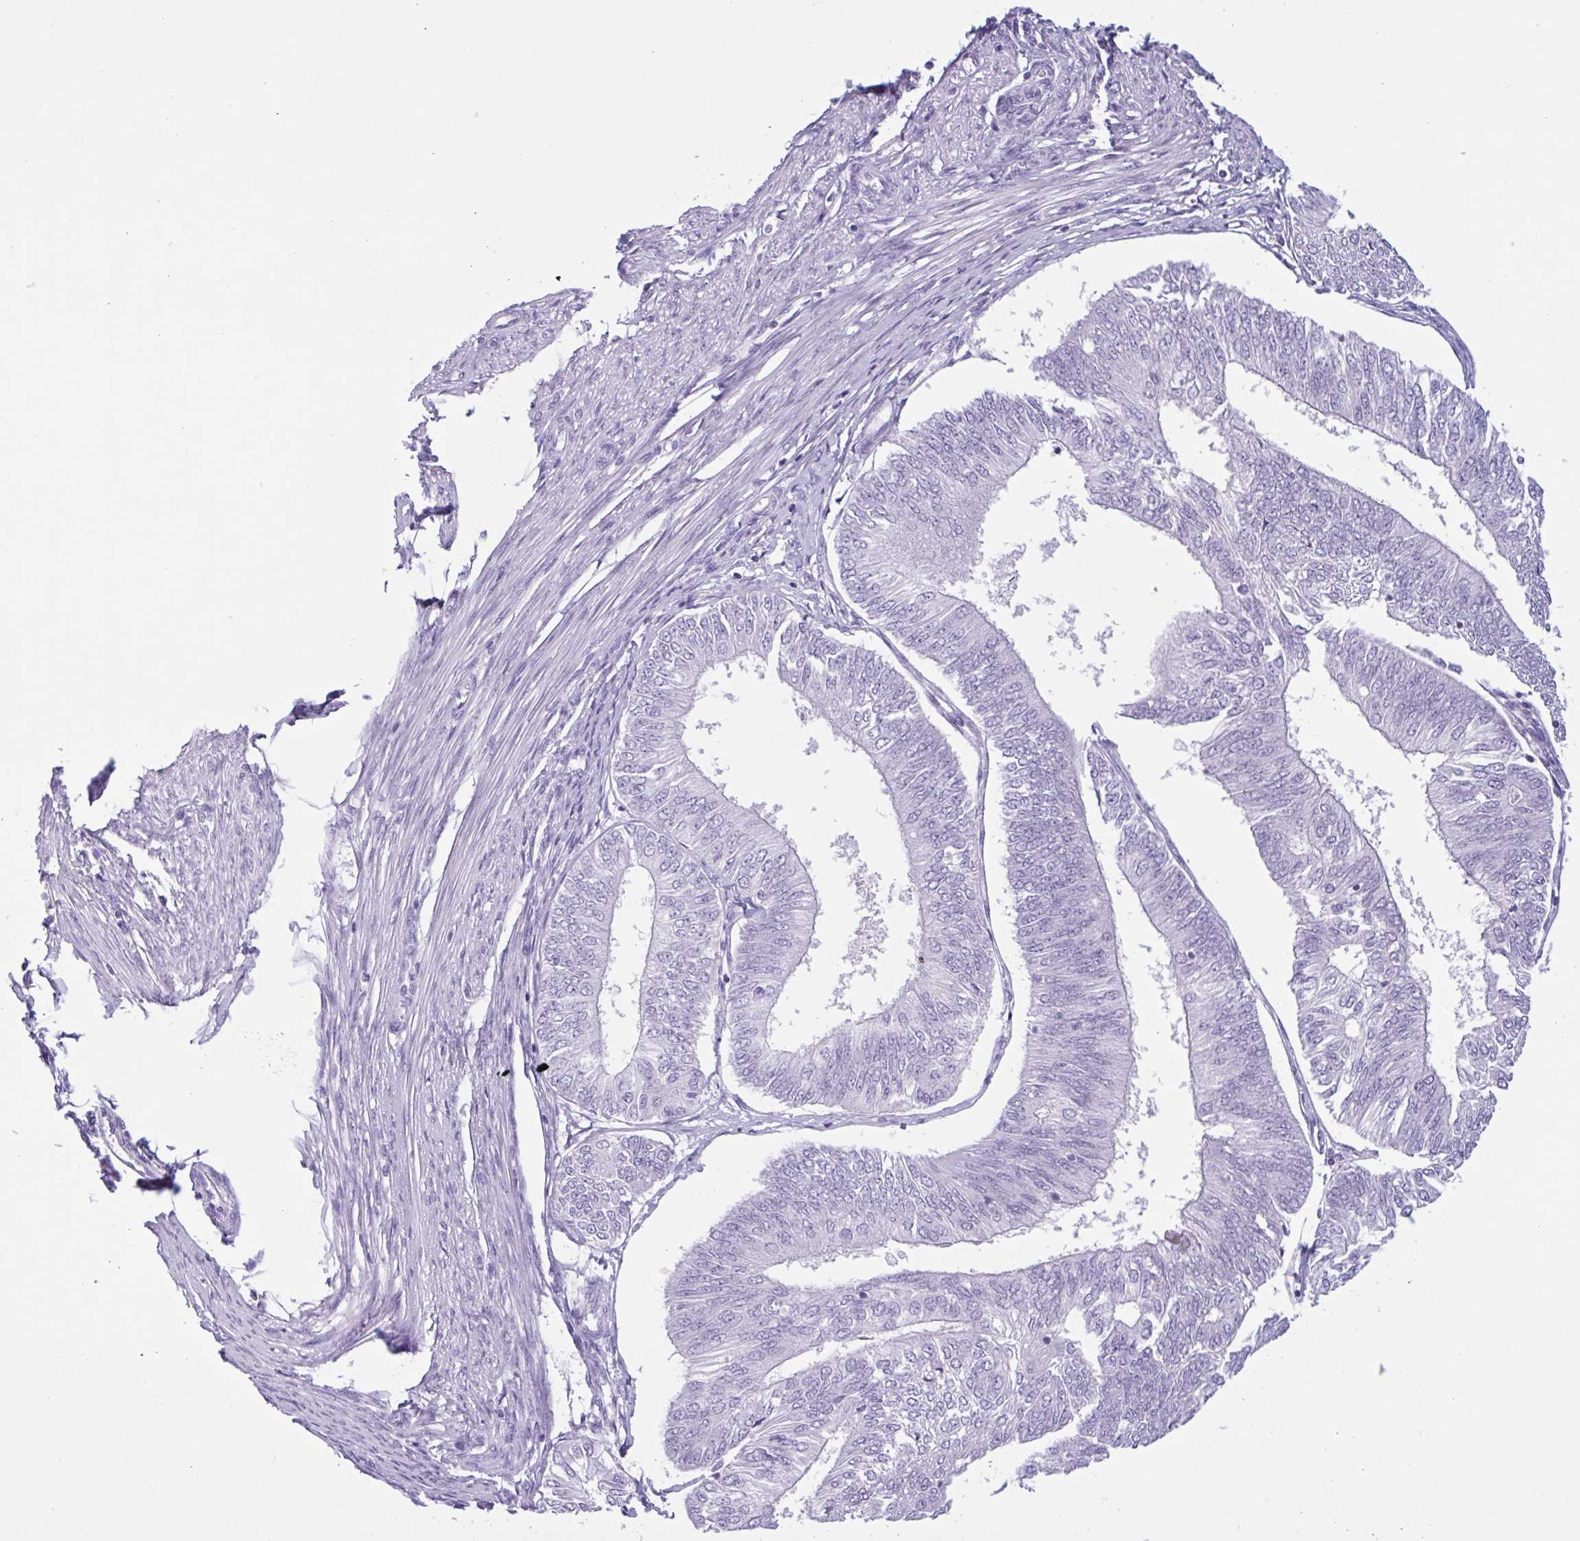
{"staining": {"intensity": "negative", "quantity": "none", "location": "none"}, "tissue": "endometrial cancer", "cell_type": "Tumor cells", "image_type": "cancer", "snomed": [{"axis": "morphology", "description": "Adenocarcinoma, NOS"}, {"axis": "topography", "description": "Endometrium"}], "caption": "Immunohistochemical staining of human endometrial cancer demonstrates no significant positivity in tumor cells. The staining is performed using DAB brown chromogen with nuclei counter-stained in using hematoxylin.", "gene": "CTSE", "patient": {"sex": "female", "age": 58}}